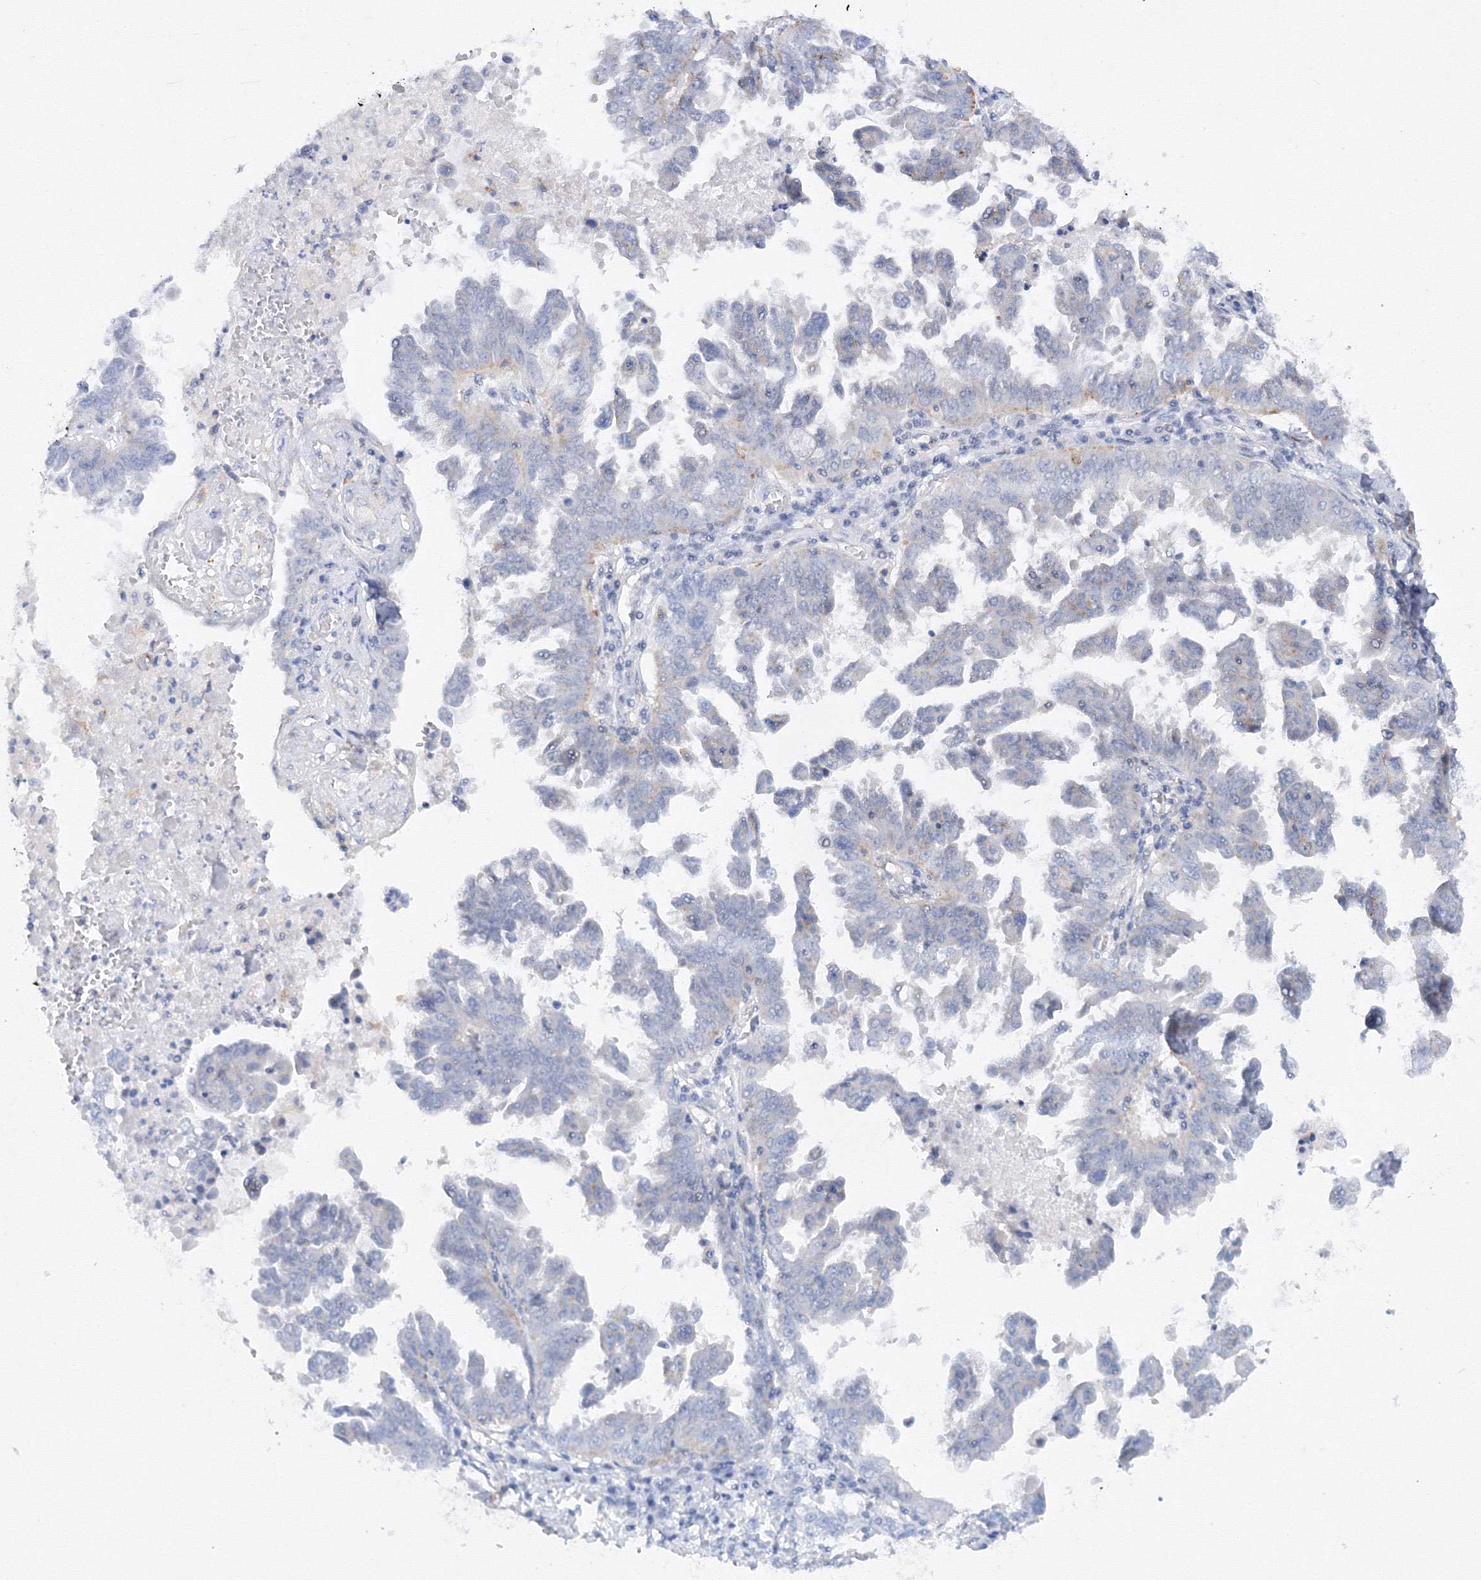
{"staining": {"intensity": "negative", "quantity": "none", "location": "none"}, "tissue": "ovarian cancer", "cell_type": "Tumor cells", "image_type": "cancer", "snomed": [{"axis": "morphology", "description": "Carcinoma, endometroid"}, {"axis": "topography", "description": "Ovary"}], "caption": "This is a histopathology image of immunohistochemistry (IHC) staining of ovarian cancer (endometroid carcinoma), which shows no expression in tumor cells. (Brightfield microscopy of DAB (3,3'-diaminobenzidine) immunohistochemistry at high magnification).", "gene": "DCTD", "patient": {"sex": "female", "age": 62}}